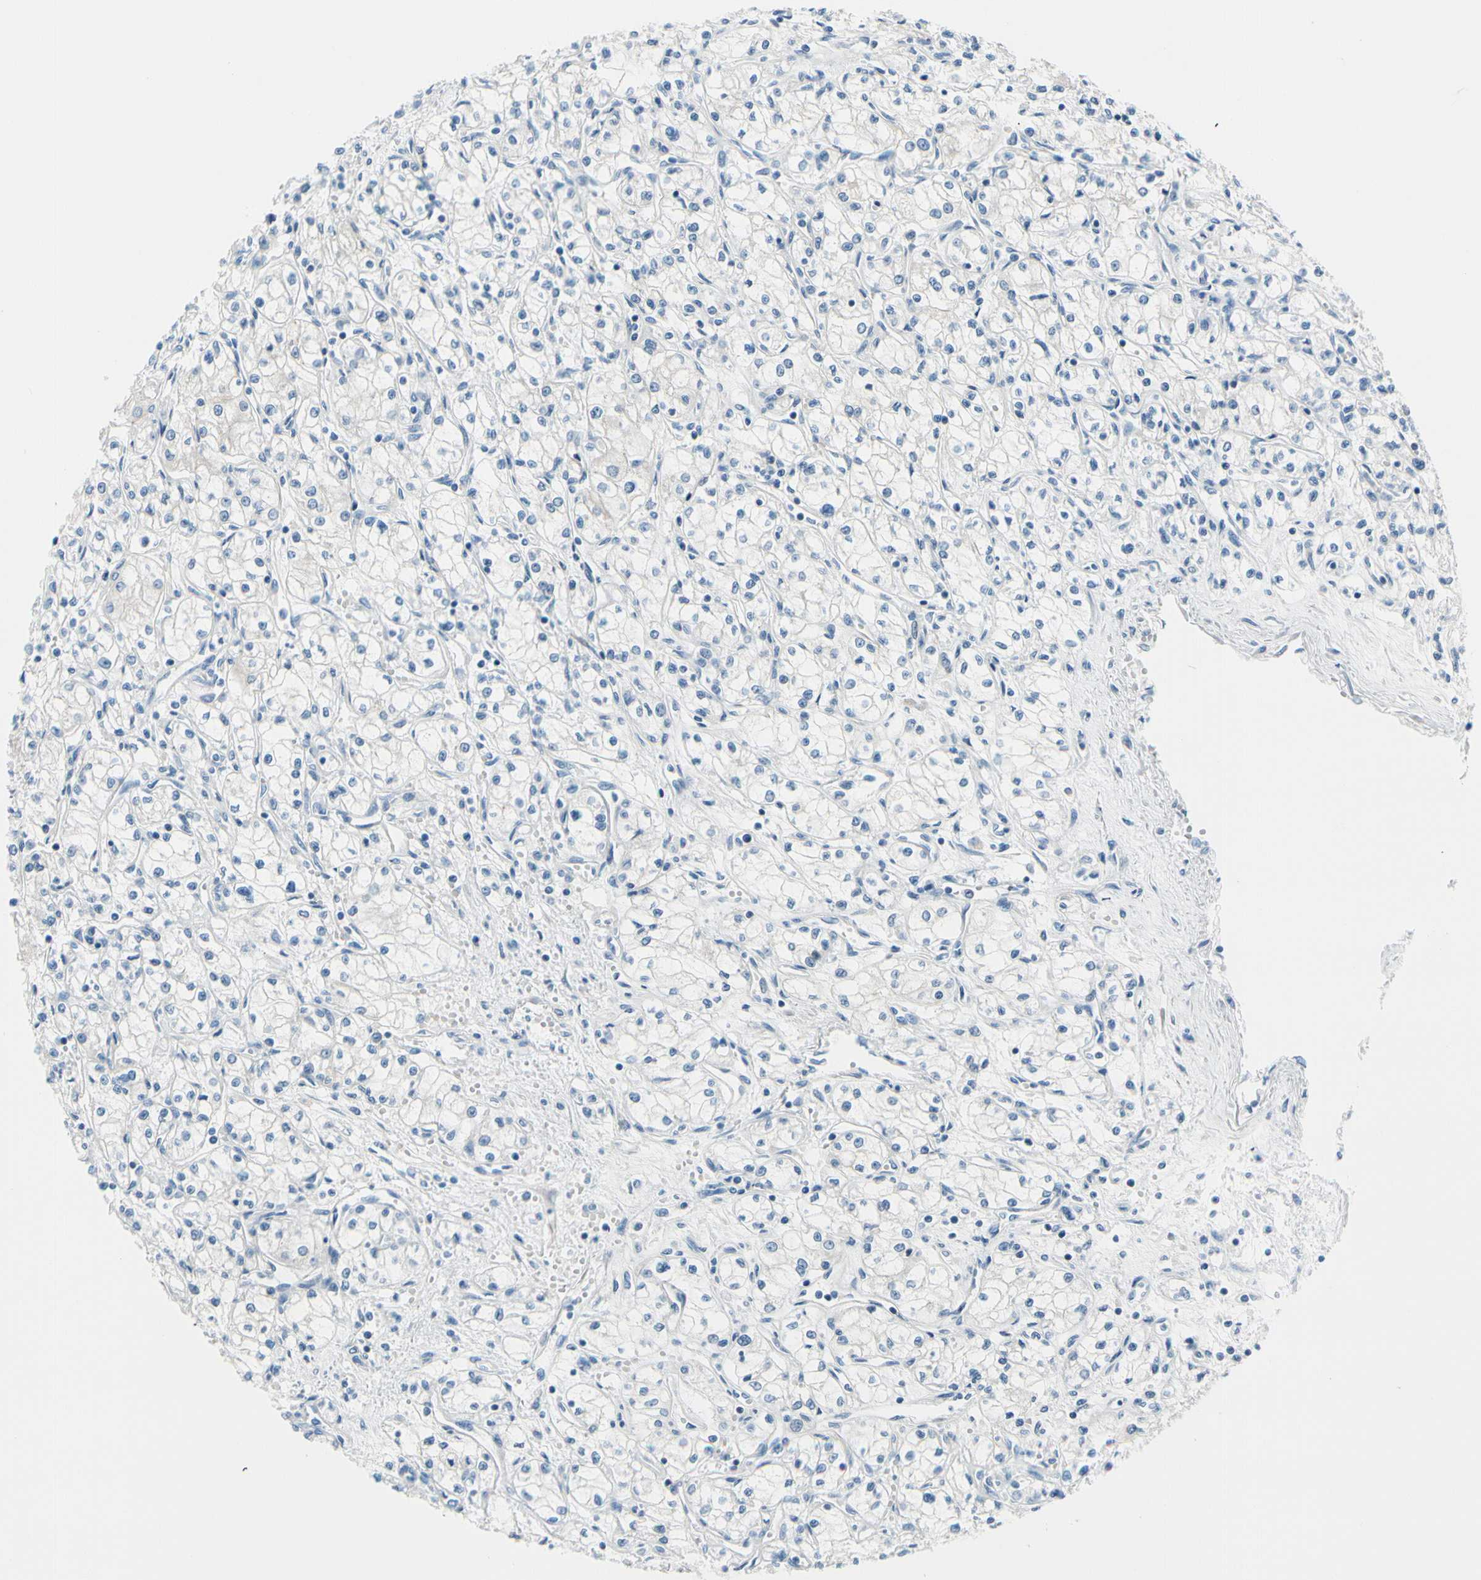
{"staining": {"intensity": "negative", "quantity": "none", "location": "none"}, "tissue": "renal cancer", "cell_type": "Tumor cells", "image_type": "cancer", "snomed": [{"axis": "morphology", "description": "Normal tissue, NOS"}, {"axis": "morphology", "description": "Adenocarcinoma, NOS"}, {"axis": "topography", "description": "Kidney"}], "caption": "Immunohistochemical staining of adenocarcinoma (renal) exhibits no significant expression in tumor cells.", "gene": "FCER2", "patient": {"sex": "male", "age": 59}}